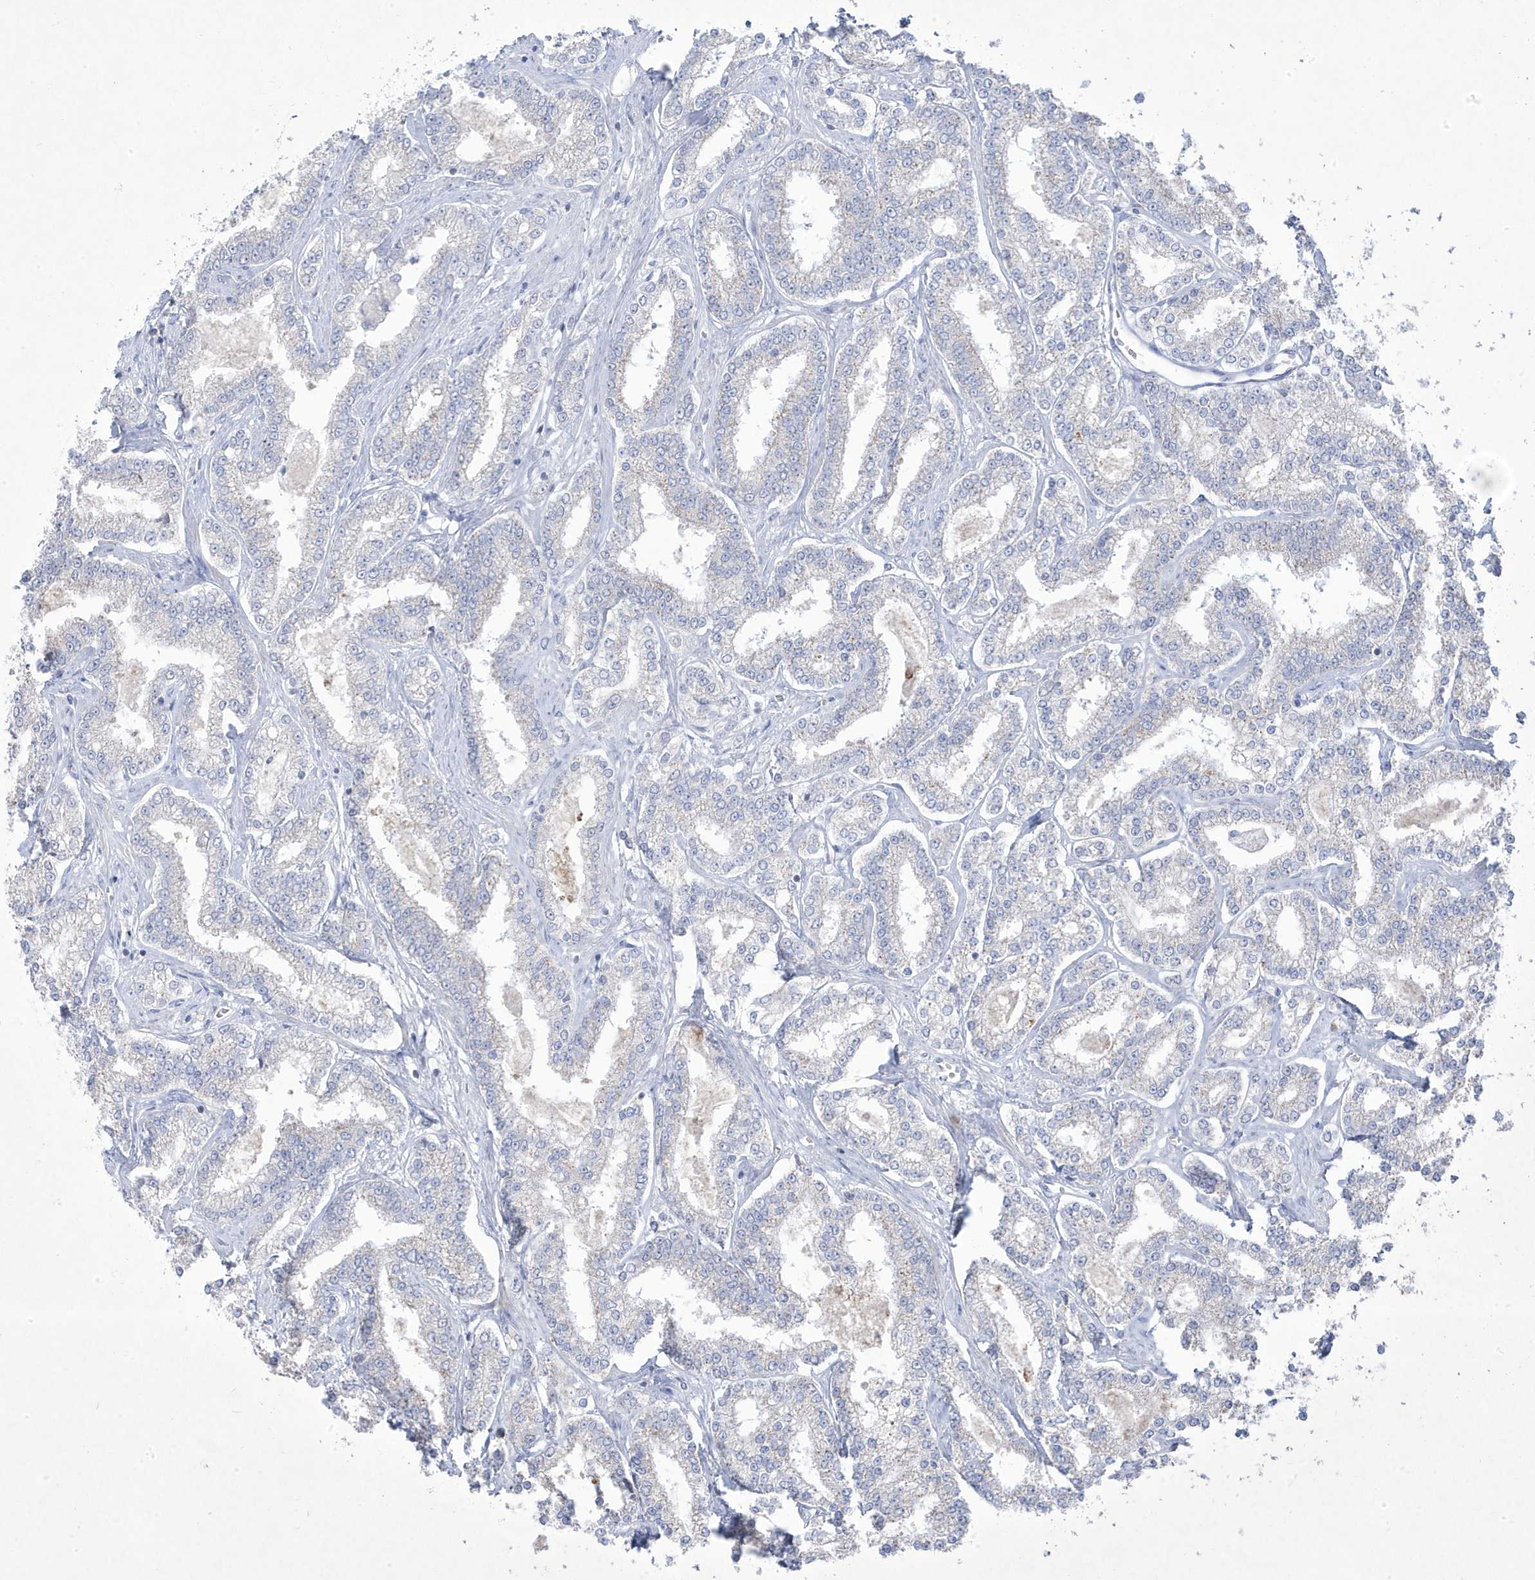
{"staining": {"intensity": "negative", "quantity": "none", "location": "none"}, "tissue": "prostate cancer", "cell_type": "Tumor cells", "image_type": "cancer", "snomed": [{"axis": "morphology", "description": "Normal tissue, NOS"}, {"axis": "morphology", "description": "Adenocarcinoma, High grade"}, {"axis": "topography", "description": "Prostate"}], "caption": "A high-resolution micrograph shows IHC staining of prostate cancer, which demonstrates no significant positivity in tumor cells.", "gene": "ADAMTSL3", "patient": {"sex": "male", "age": 83}}